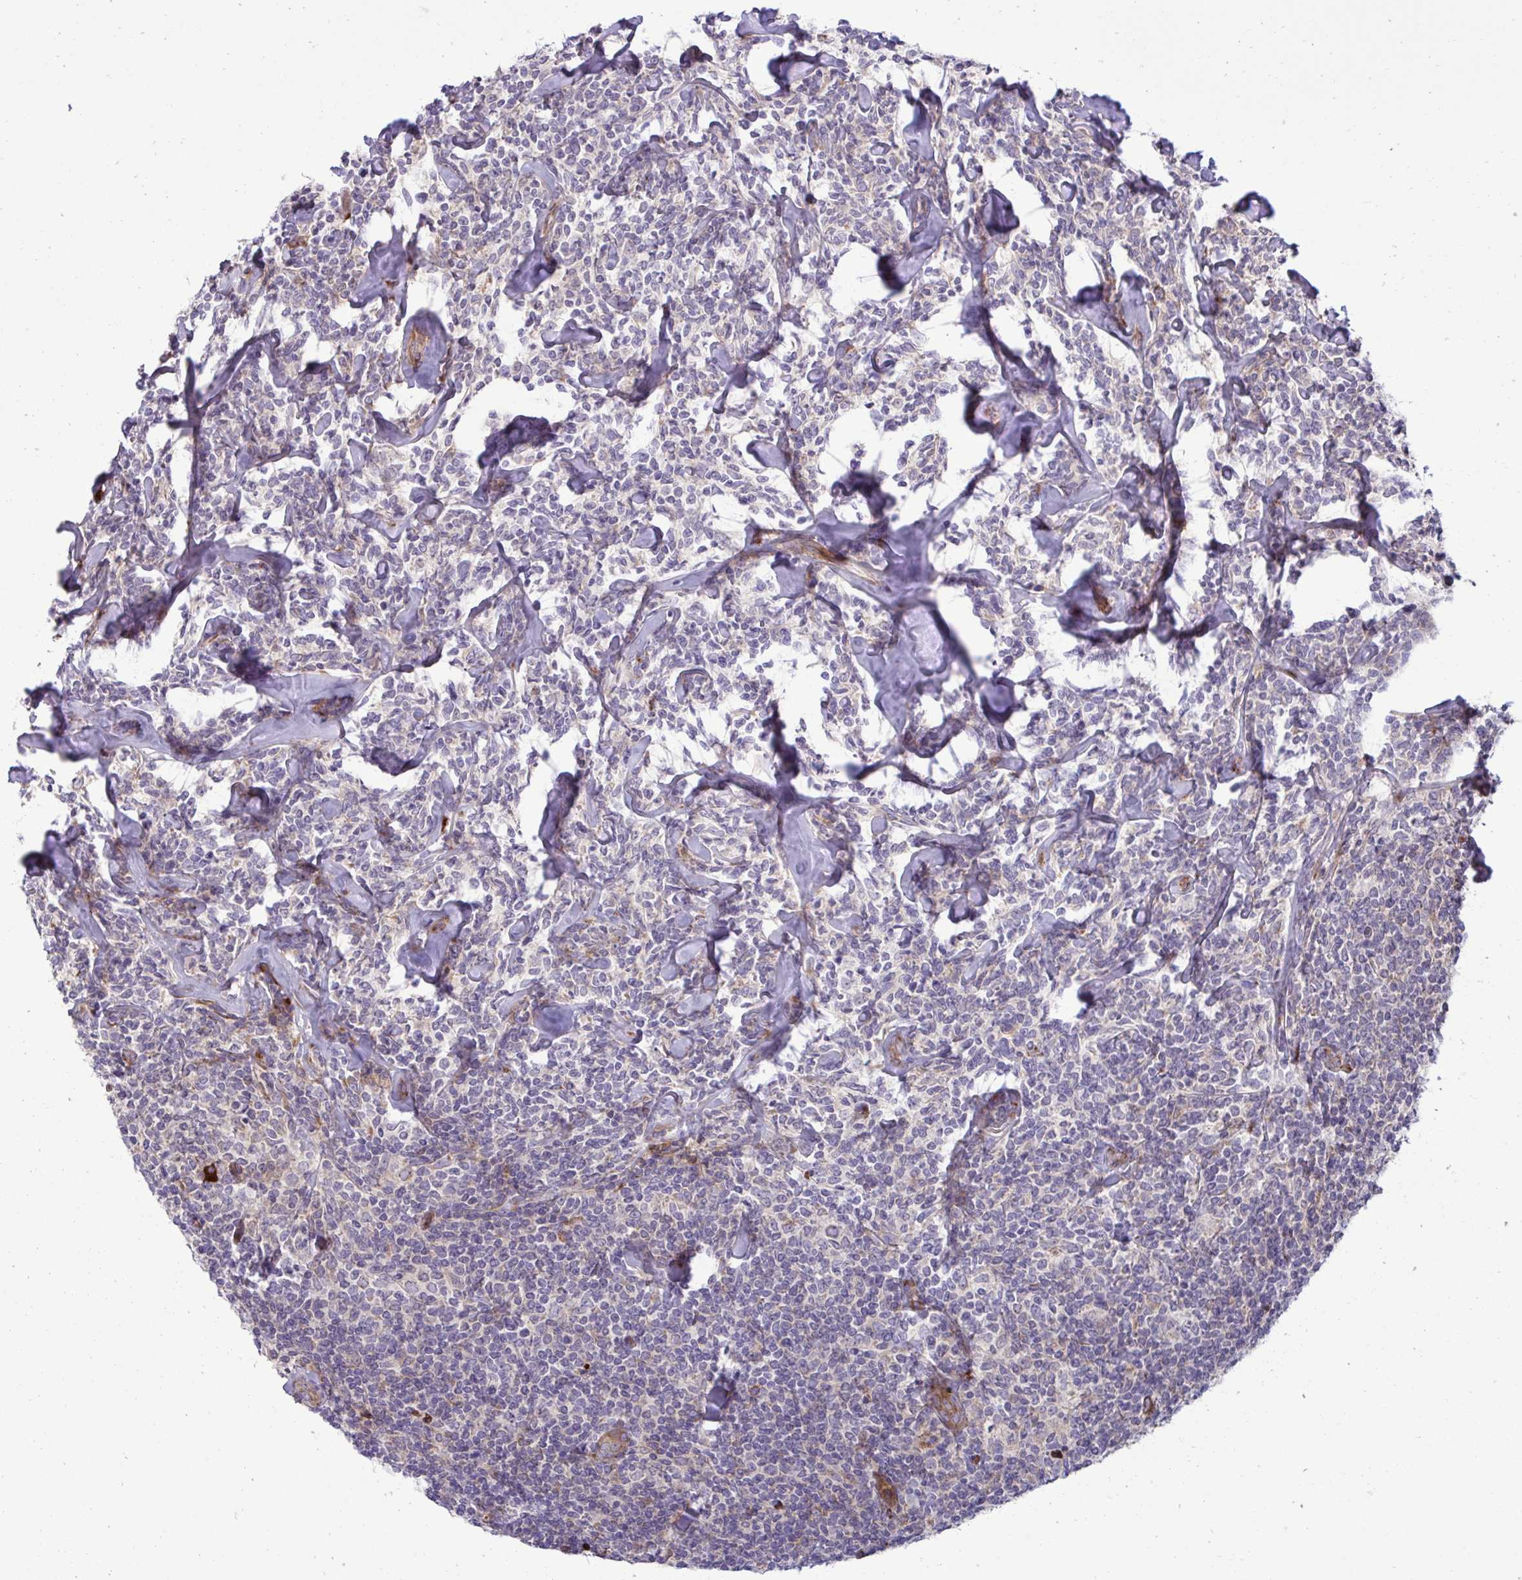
{"staining": {"intensity": "negative", "quantity": "none", "location": "none"}, "tissue": "lymphoma", "cell_type": "Tumor cells", "image_type": "cancer", "snomed": [{"axis": "morphology", "description": "Malignant lymphoma, non-Hodgkin's type, Low grade"}, {"axis": "topography", "description": "Lymph node"}], "caption": "Immunohistochemistry (IHC) of low-grade malignant lymphoma, non-Hodgkin's type shows no expression in tumor cells.", "gene": "LIMS1", "patient": {"sex": "female", "age": 56}}